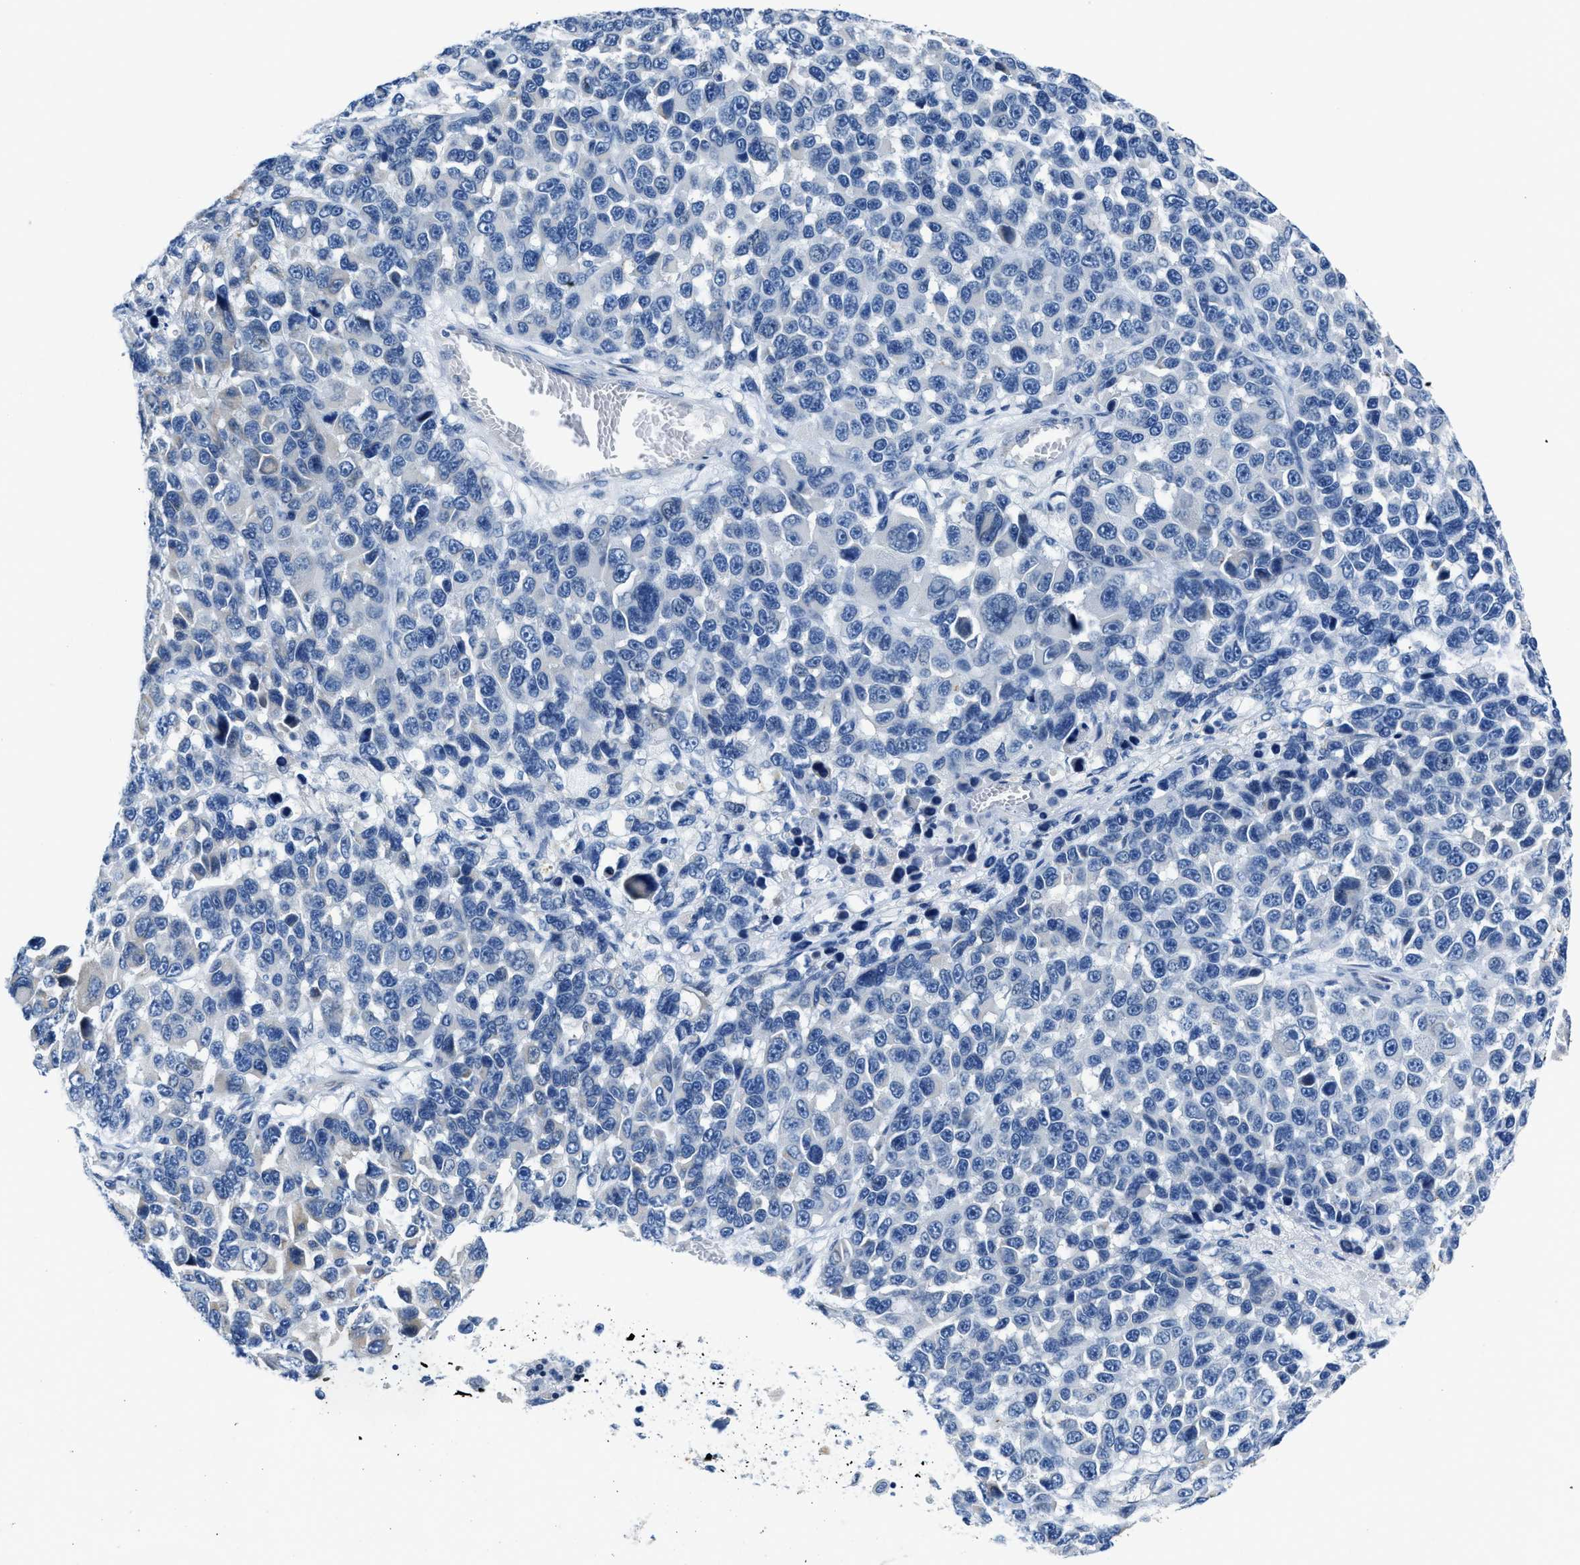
{"staining": {"intensity": "negative", "quantity": "none", "location": "none"}, "tissue": "melanoma", "cell_type": "Tumor cells", "image_type": "cancer", "snomed": [{"axis": "morphology", "description": "Malignant melanoma, NOS"}, {"axis": "topography", "description": "Skin"}], "caption": "Immunohistochemical staining of melanoma reveals no significant positivity in tumor cells. (DAB immunohistochemistry with hematoxylin counter stain).", "gene": "ASZ1", "patient": {"sex": "male", "age": 53}}